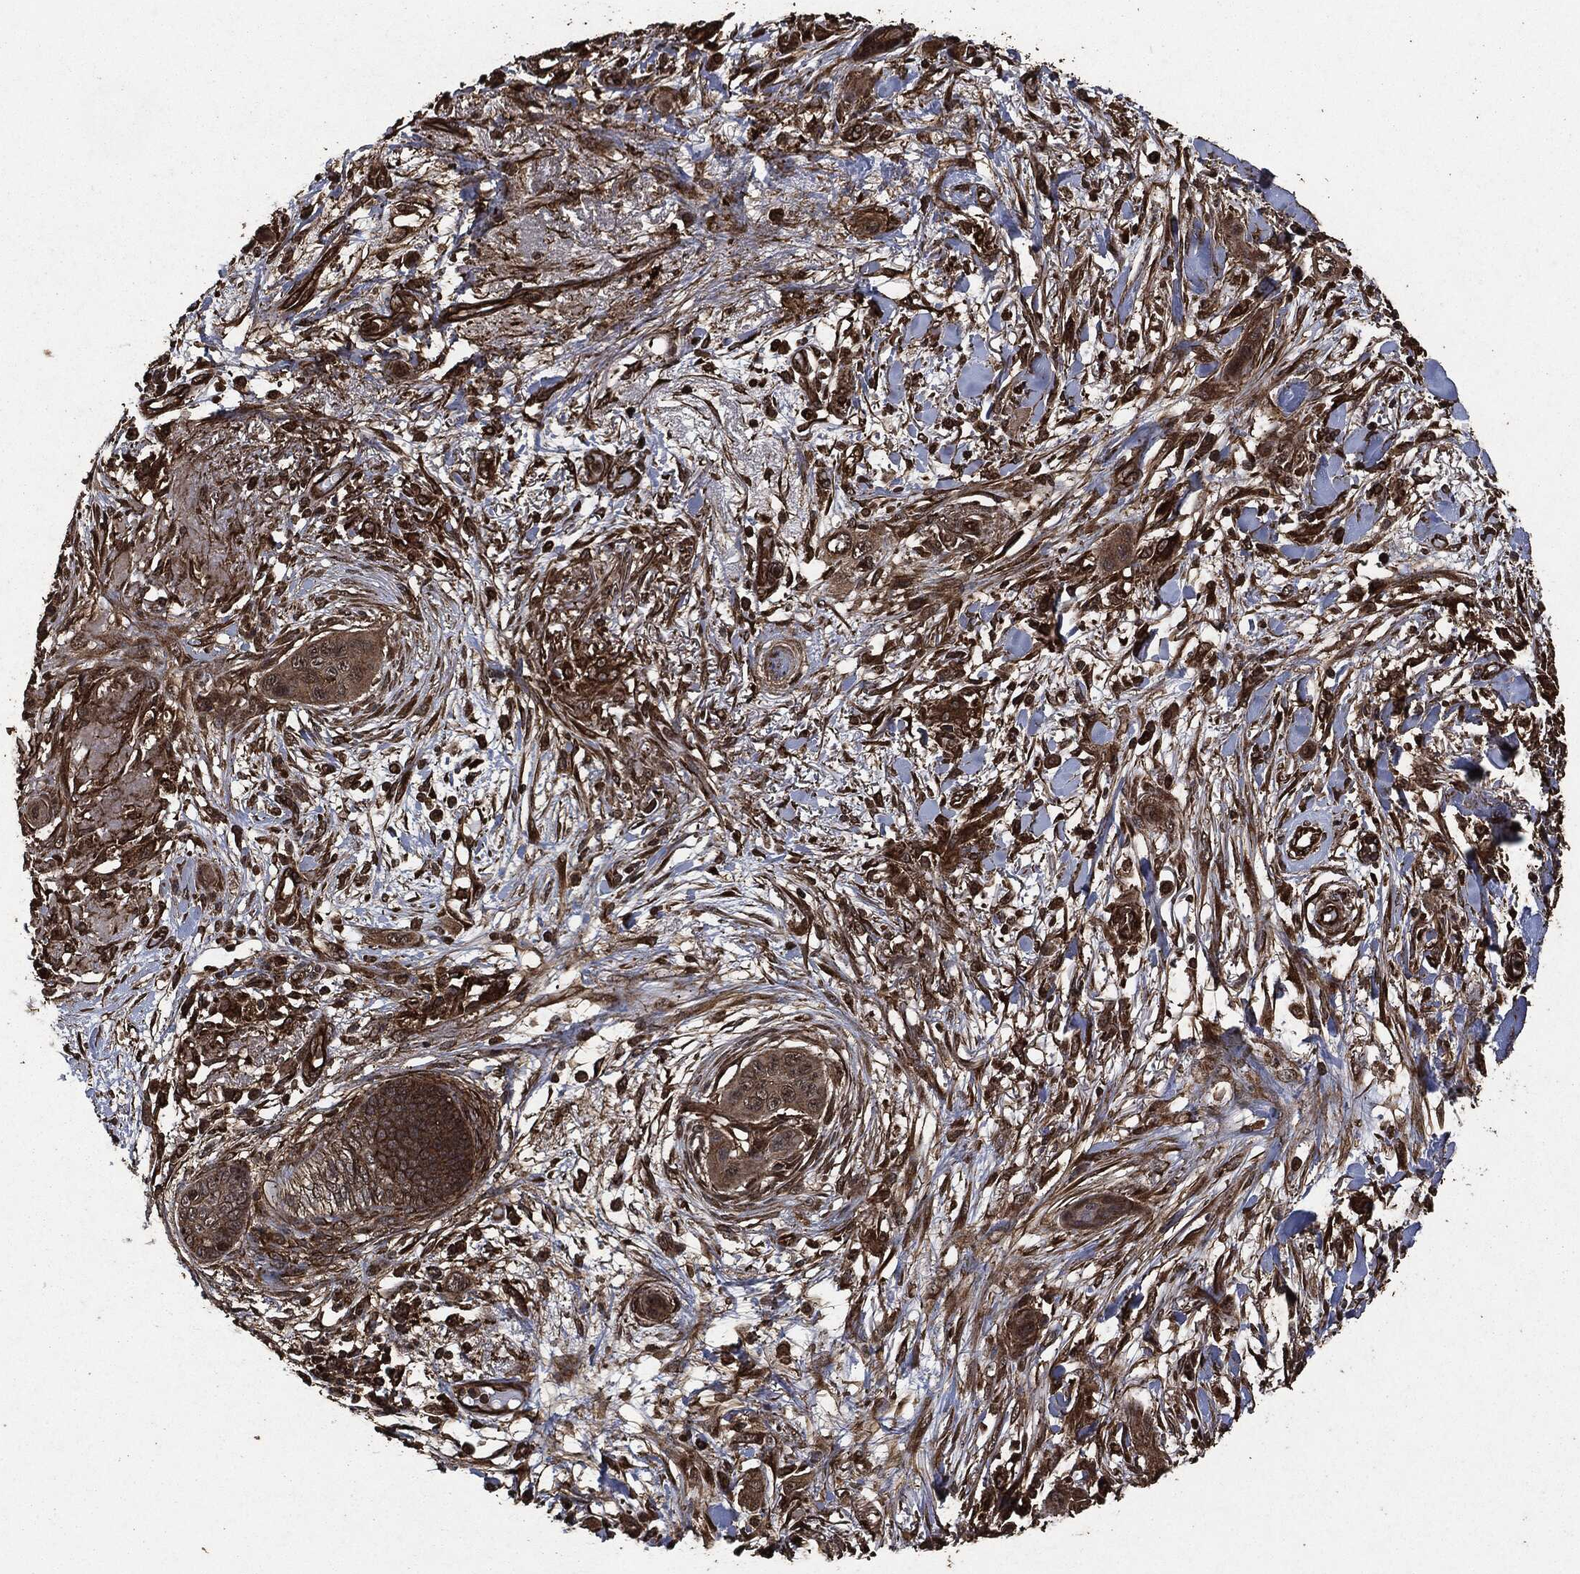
{"staining": {"intensity": "strong", "quantity": "<25%", "location": "cytoplasmic/membranous"}, "tissue": "skin cancer", "cell_type": "Tumor cells", "image_type": "cancer", "snomed": [{"axis": "morphology", "description": "Squamous cell carcinoma, NOS"}, {"axis": "topography", "description": "Skin"}], "caption": "The histopathology image shows staining of squamous cell carcinoma (skin), revealing strong cytoplasmic/membranous protein positivity (brown color) within tumor cells.", "gene": "HRAS", "patient": {"sex": "male", "age": 79}}